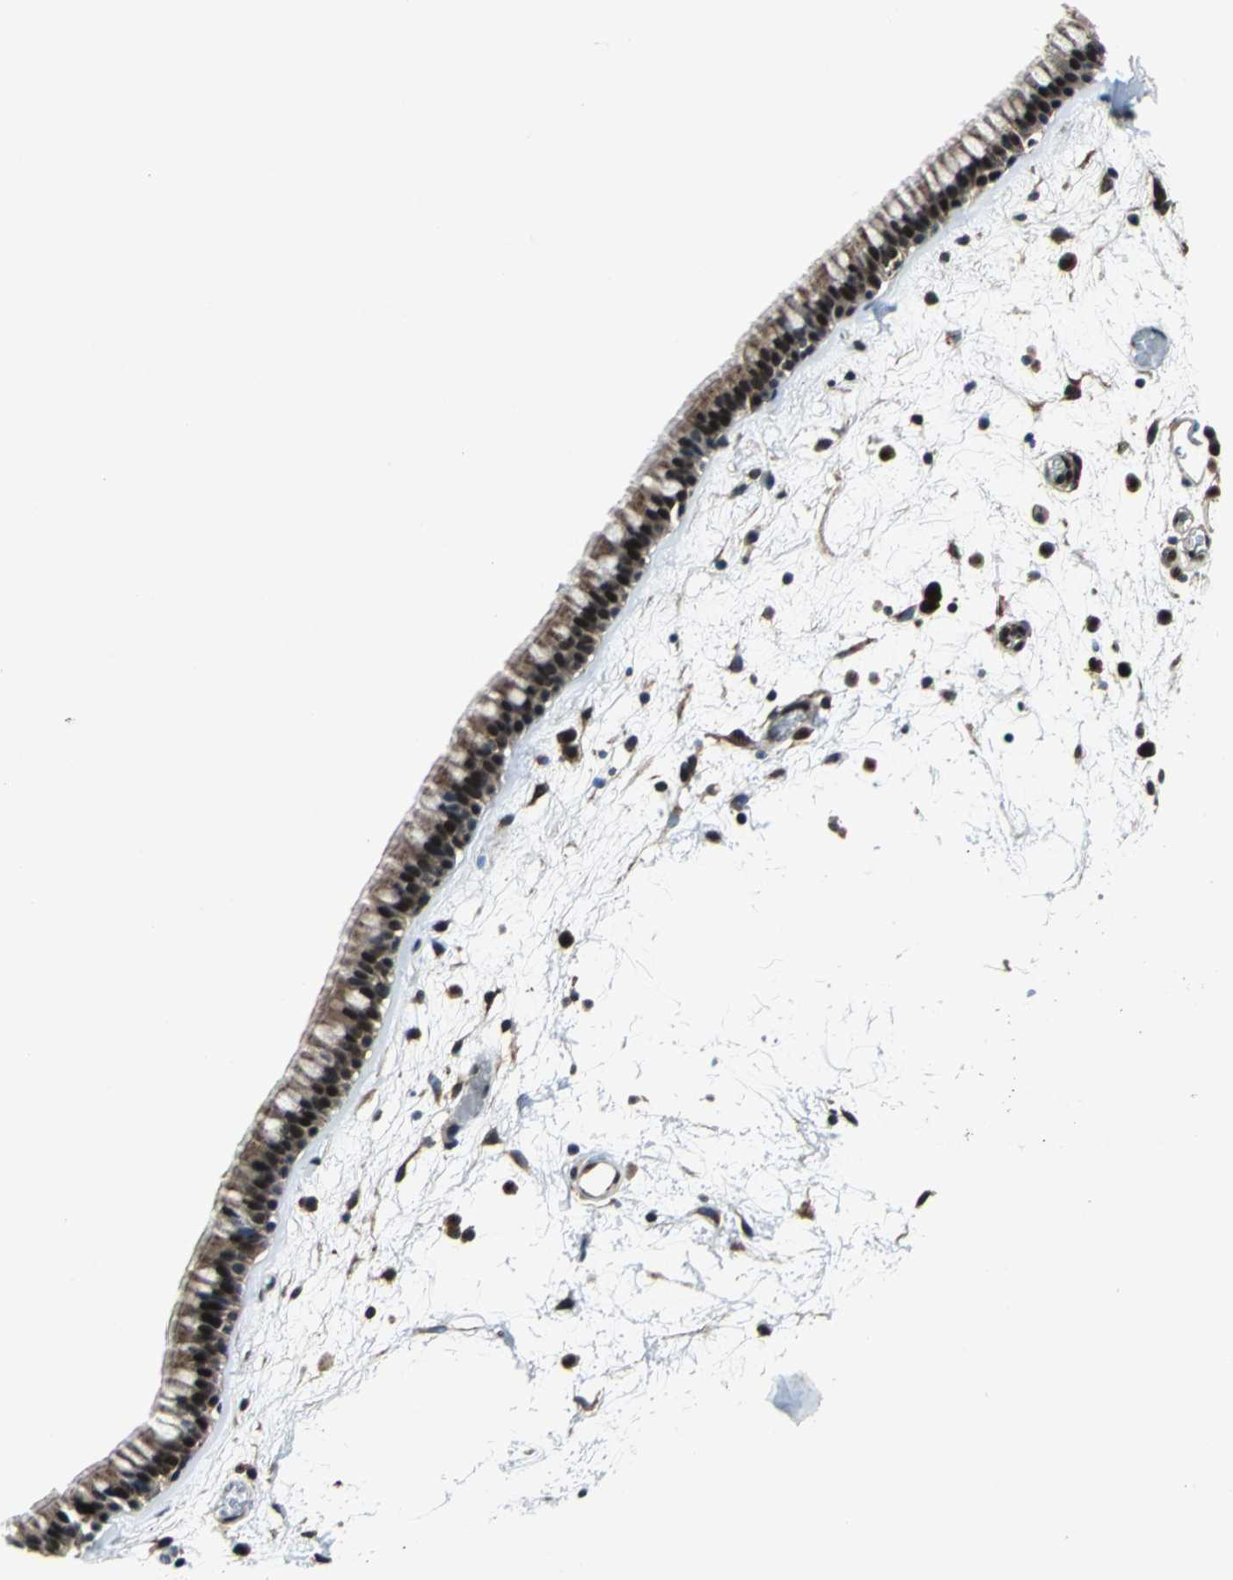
{"staining": {"intensity": "strong", "quantity": ">75%", "location": "cytoplasmic/membranous,nuclear"}, "tissue": "nasopharynx", "cell_type": "Respiratory epithelial cells", "image_type": "normal", "snomed": [{"axis": "morphology", "description": "Normal tissue, NOS"}, {"axis": "morphology", "description": "Inflammation, NOS"}, {"axis": "topography", "description": "Nasopharynx"}], "caption": "Protein expression by immunohistochemistry displays strong cytoplasmic/membranous,nuclear expression in approximately >75% of respiratory epithelial cells in unremarkable nasopharynx.", "gene": "AATF", "patient": {"sex": "male", "age": 48}}